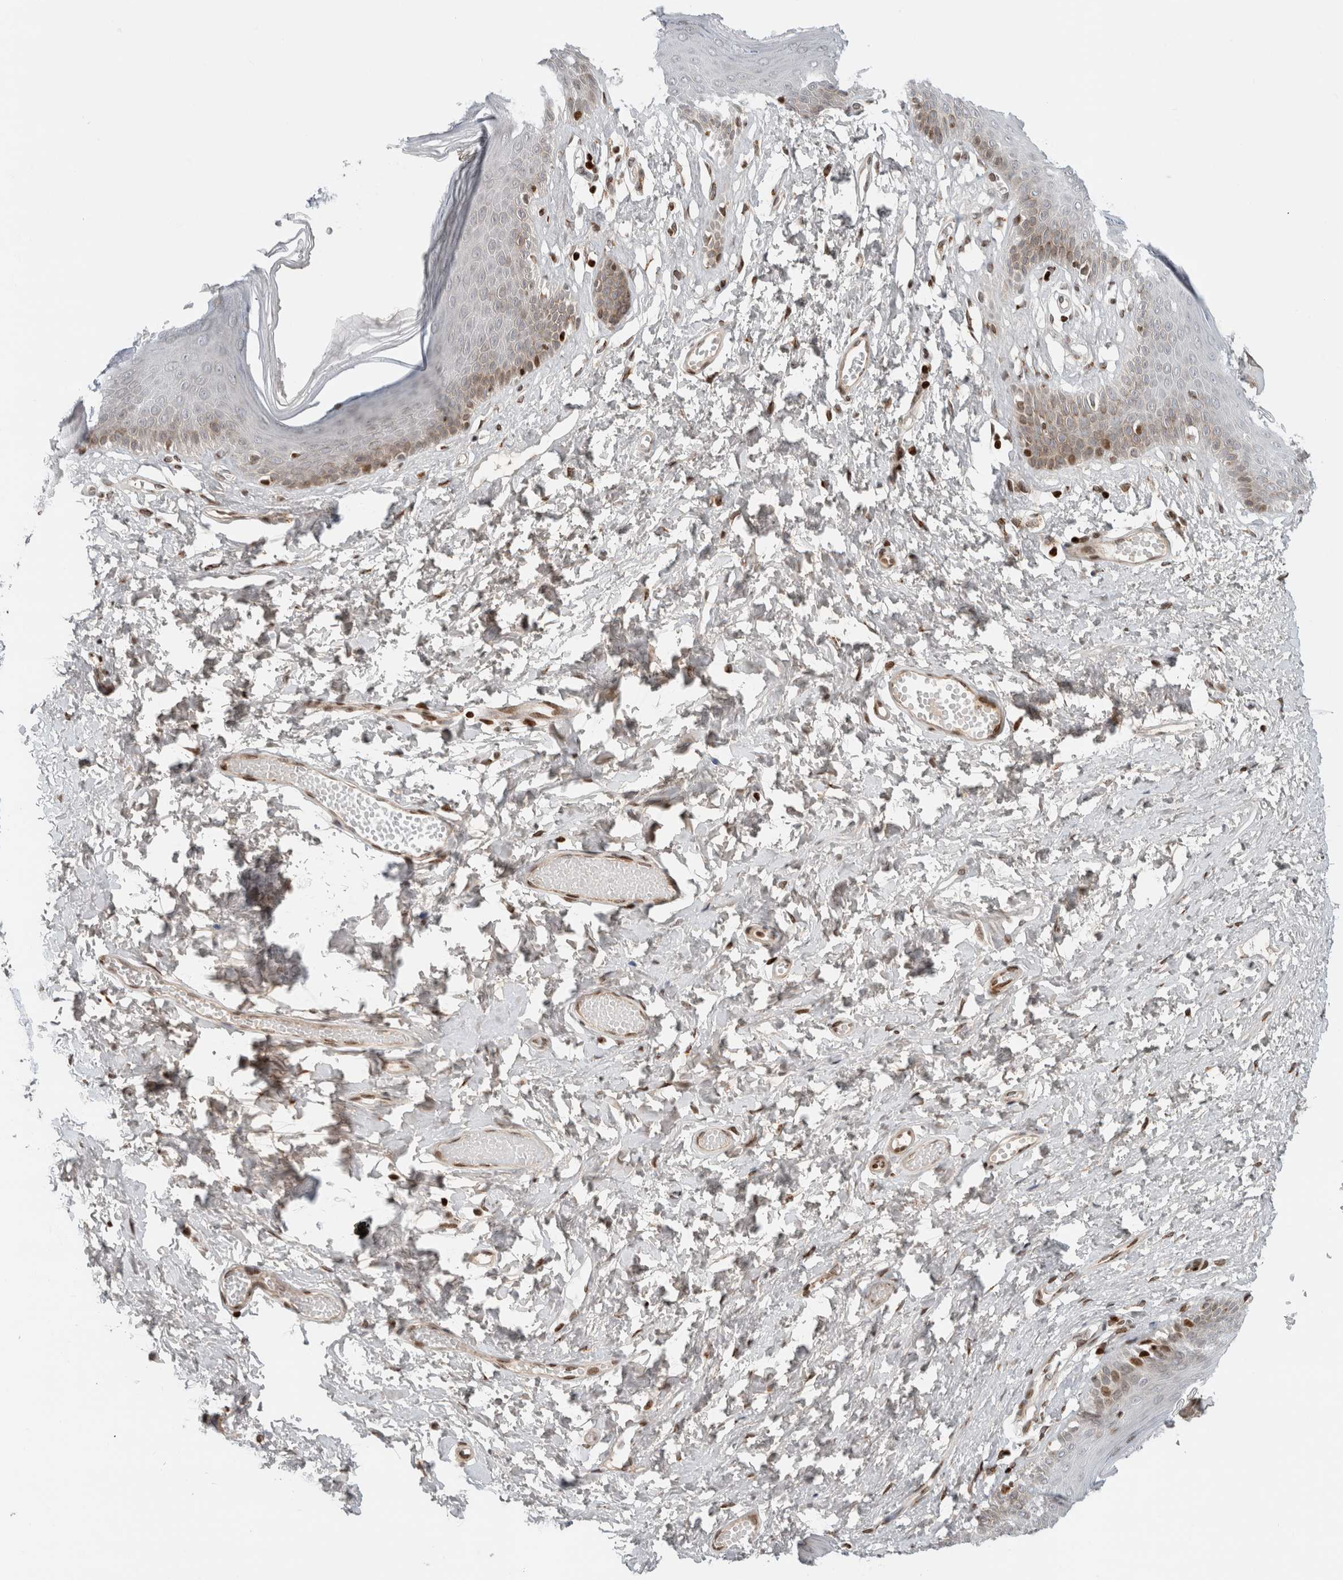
{"staining": {"intensity": "strong", "quantity": "25%-75%", "location": "nuclear"}, "tissue": "skin", "cell_type": "Epidermal cells", "image_type": "normal", "snomed": [{"axis": "morphology", "description": "Normal tissue, NOS"}, {"axis": "morphology", "description": "Inflammation, NOS"}, {"axis": "topography", "description": "Vulva"}], "caption": "Immunohistochemical staining of benign human skin exhibits 25%-75% levels of strong nuclear protein positivity in about 25%-75% of epidermal cells.", "gene": "GINS4", "patient": {"sex": "female", "age": 84}}